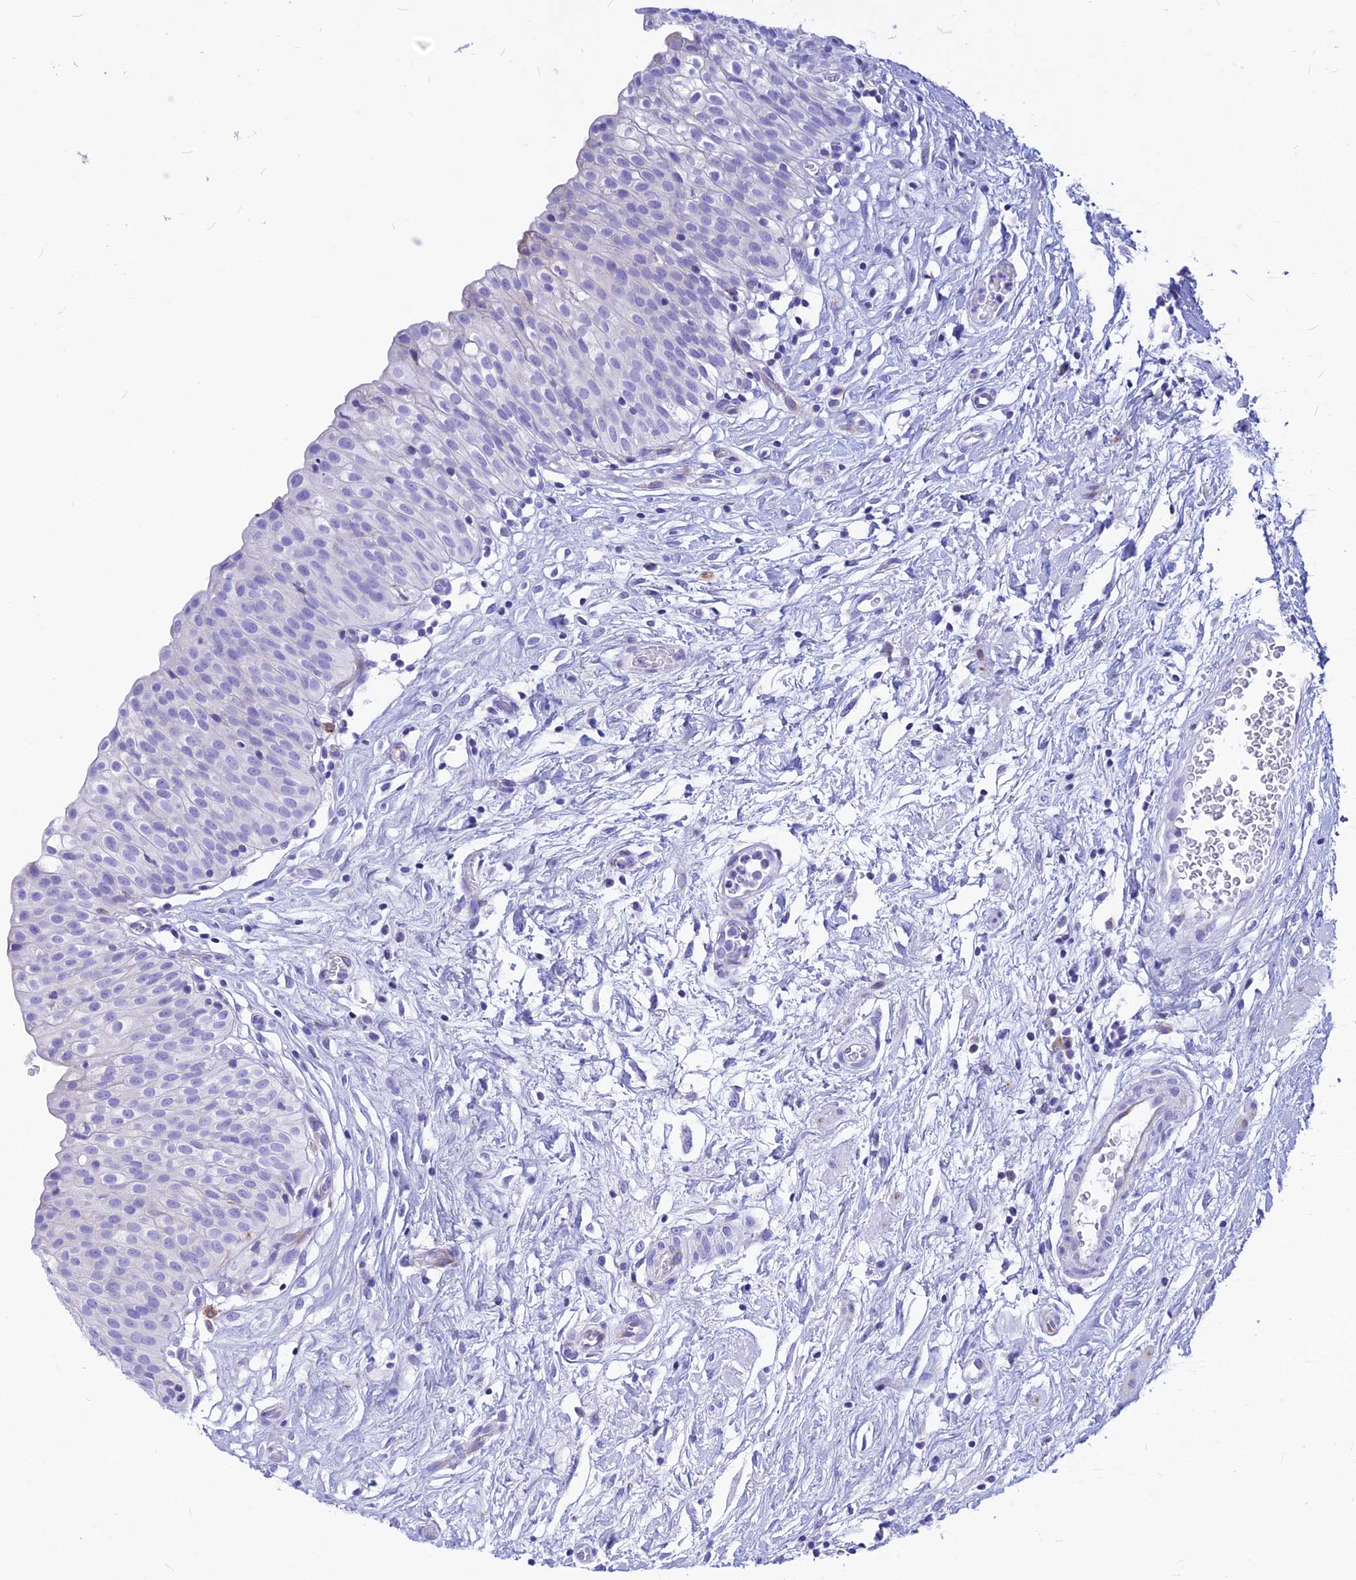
{"staining": {"intensity": "negative", "quantity": "none", "location": "none"}, "tissue": "urinary bladder", "cell_type": "Urothelial cells", "image_type": "normal", "snomed": [{"axis": "morphology", "description": "Normal tissue, NOS"}, {"axis": "topography", "description": "Urinary bladder"}], "caption": "Immunohistochemical staining of benign human urinary bladder reveals no significant positivity in urothelial cells.", "gene": "CNOT6", "patient": {"sex": "male", "age": 55}}